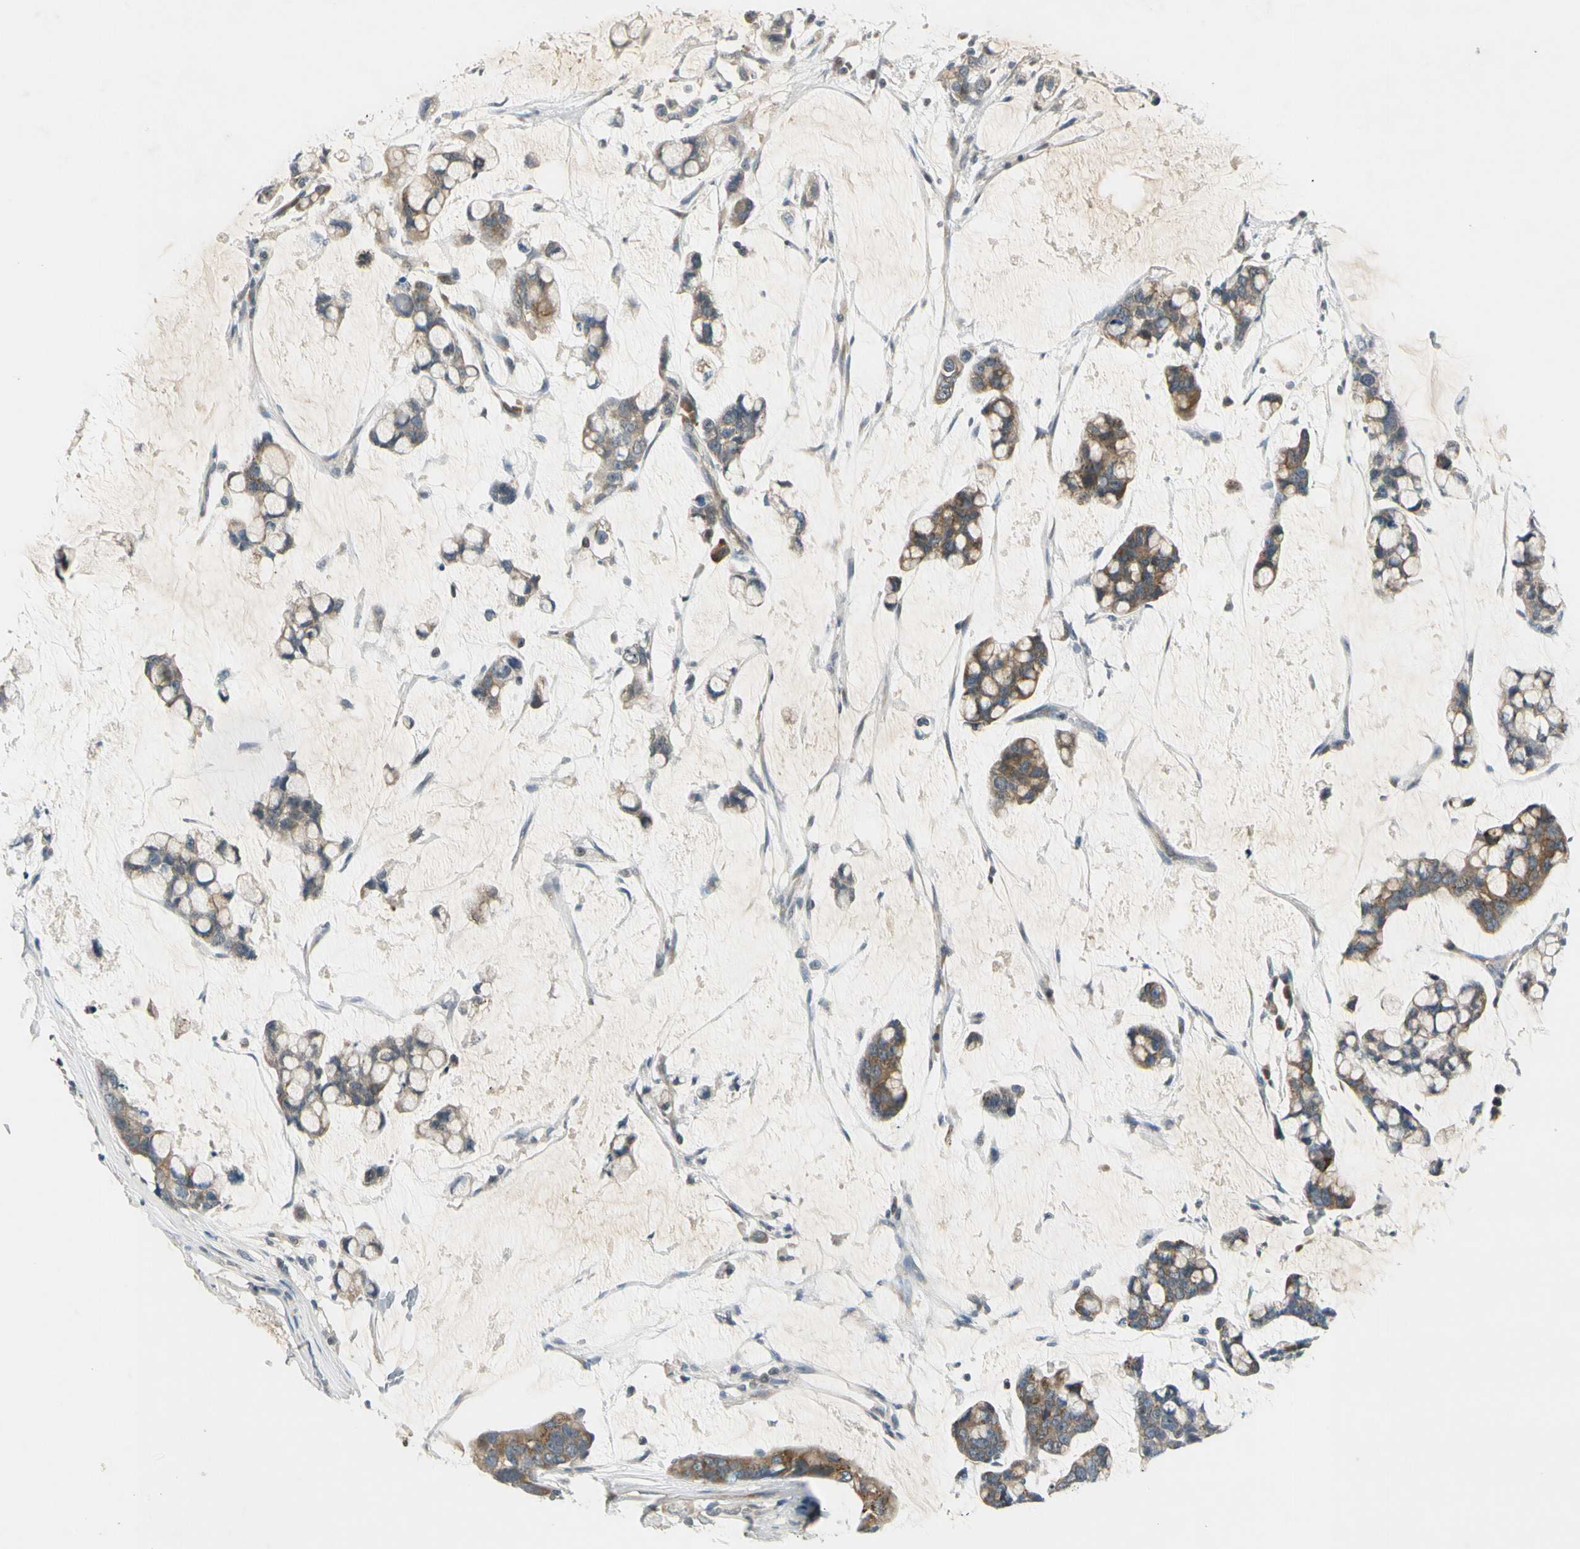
{"staining": {"intensity": "strong", "quantity": ">75%", "location": "cytoplasmic/membranous"}, "tissue": "stomach cancer", "cell_type": "Tumor cells", "image_type": "cancer", "snomed": [{"axis": "morphology", "description": "Adenocarcinoma, NOS"}, {"axis": "topography", "description": "Stomach, lower"}], "caption": "A brown stain labels strong cytoplasmic/membranous expression of a protein in stomach cancer (adenocarcinoma) tumor cells.", "gene": "RPS6KB2", "patient": {"sex": "male", "age": 84}}